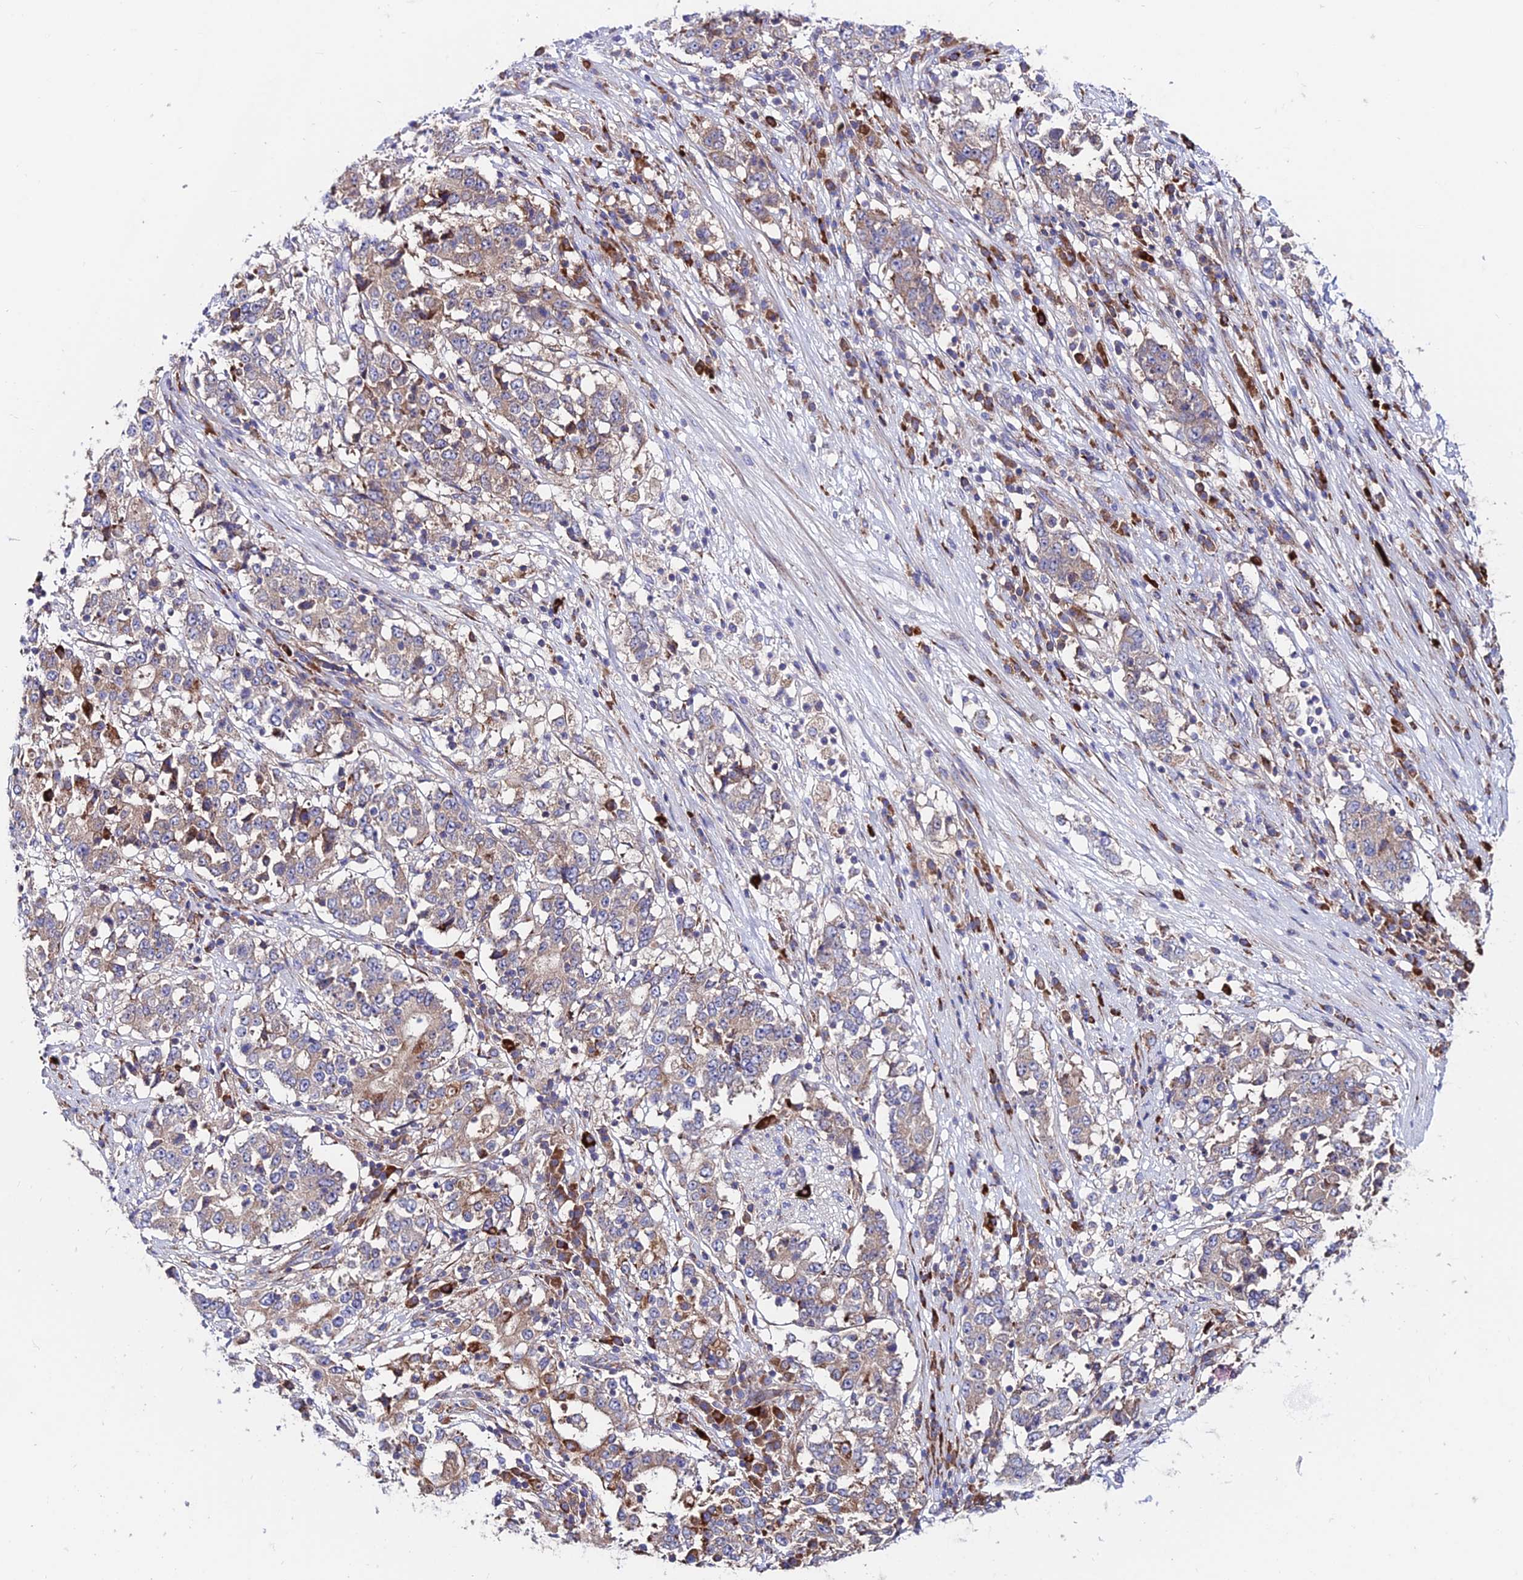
{"staining": {"intensity": "moderate", "quantity": "<25%", "location": "cytoplasmic/membranous"}, "tissue": "stomach cancer", "cell_type": "Tumor cells", "image_type": "cancer", "snomed": [{"axis": "morphology", "description": "Adenocarcinoma, NOS"}, {"axis": "topography", "description": "Stomach"}], "caption": "A brown stain shows moderate cytoplasmic/membranous expression of a protein in stomach adenocarcinoma tumor cells.", "gene": "EIF3K", "patient": {"sex": "male", "age": 59}}